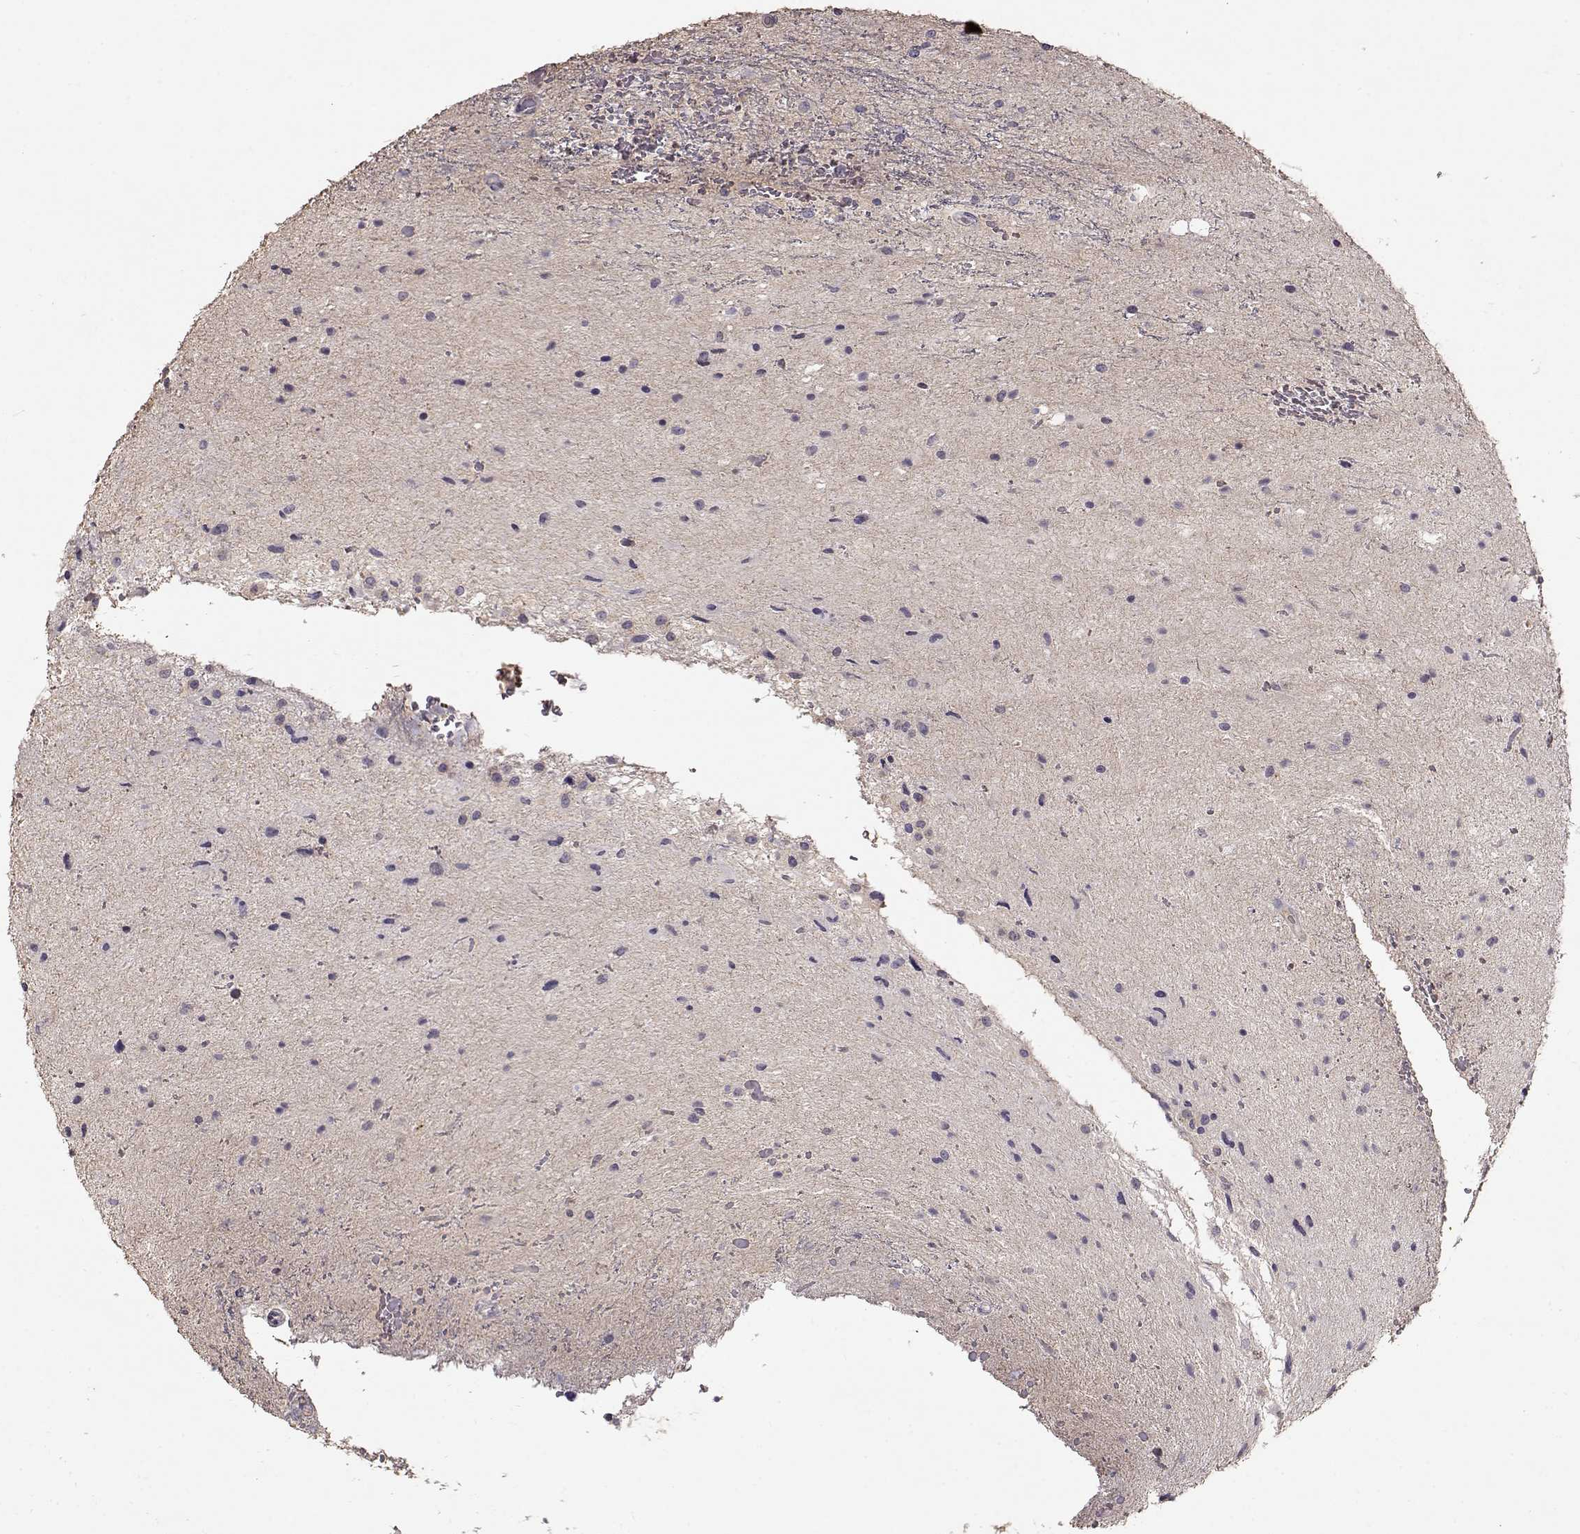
{"staining": {"intensity": "negative", "quantity": "none", "location": "none"}, "tissue": "glioma", "cell_type": "Tumor cells", "image_type": "cancer", "snomed": [{"axis": "morphology", "description": "Glioma, malignant, Low grade"}, {"axis": "topography", "description": "Cerebellum"}], "caption": "Human malignant glioma (low-grade) stained for a protein using immunohistochemistry exhibits no staining in tumor cells.", "gene": "PMCH", "patient": {"sex": "female", "age": 14}}